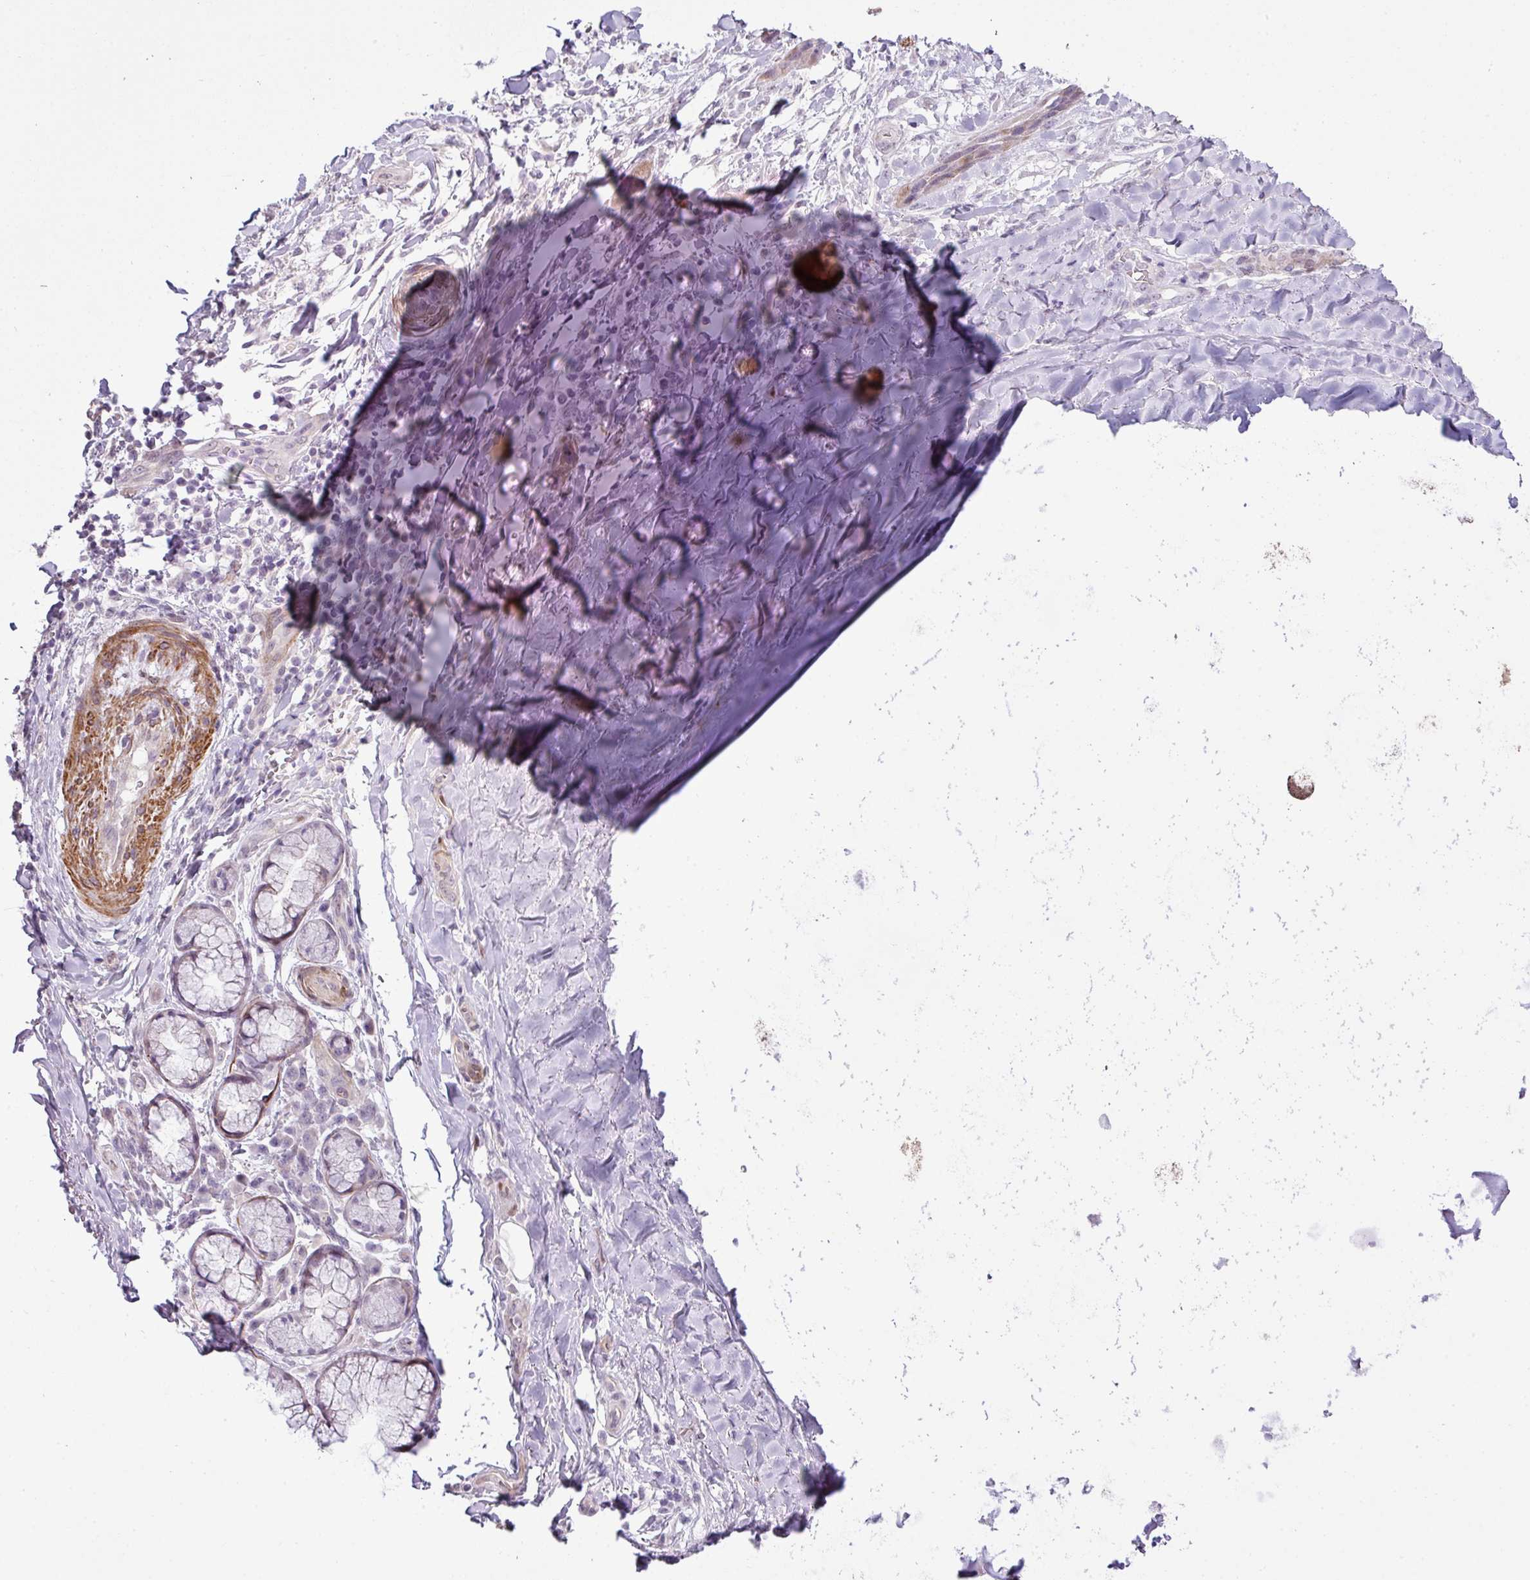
{"staining": {"intensity": "negative", "quantity": "none", "location": "none"}, "tissue": "adipose tissue", "cell_type": "Adipocytes", "image_type": "normal", "snomed": [{"axis": "morphology", "description": "Normal tissue, NOS"}, {"axis": "morphology", "description": "Squamous cell carcinoma, NOS"}, {"axis": "topography", "description": "Bronchus"}, {"axis": "topography", "description": "Lung"}], "caption": "Immunohistochemistry (IHC) photomicrograph of benign human adipose tissue stained for a protein (brown), which exhibits no expression in adipocytes. The staining is performed using DAB (3,3'-diaminobenzidine) brown chromogen with nuclei counter-stained in using hematoxylin.", "gene": "ZNF688", "patient": {"sex": "female", "age": 70}}